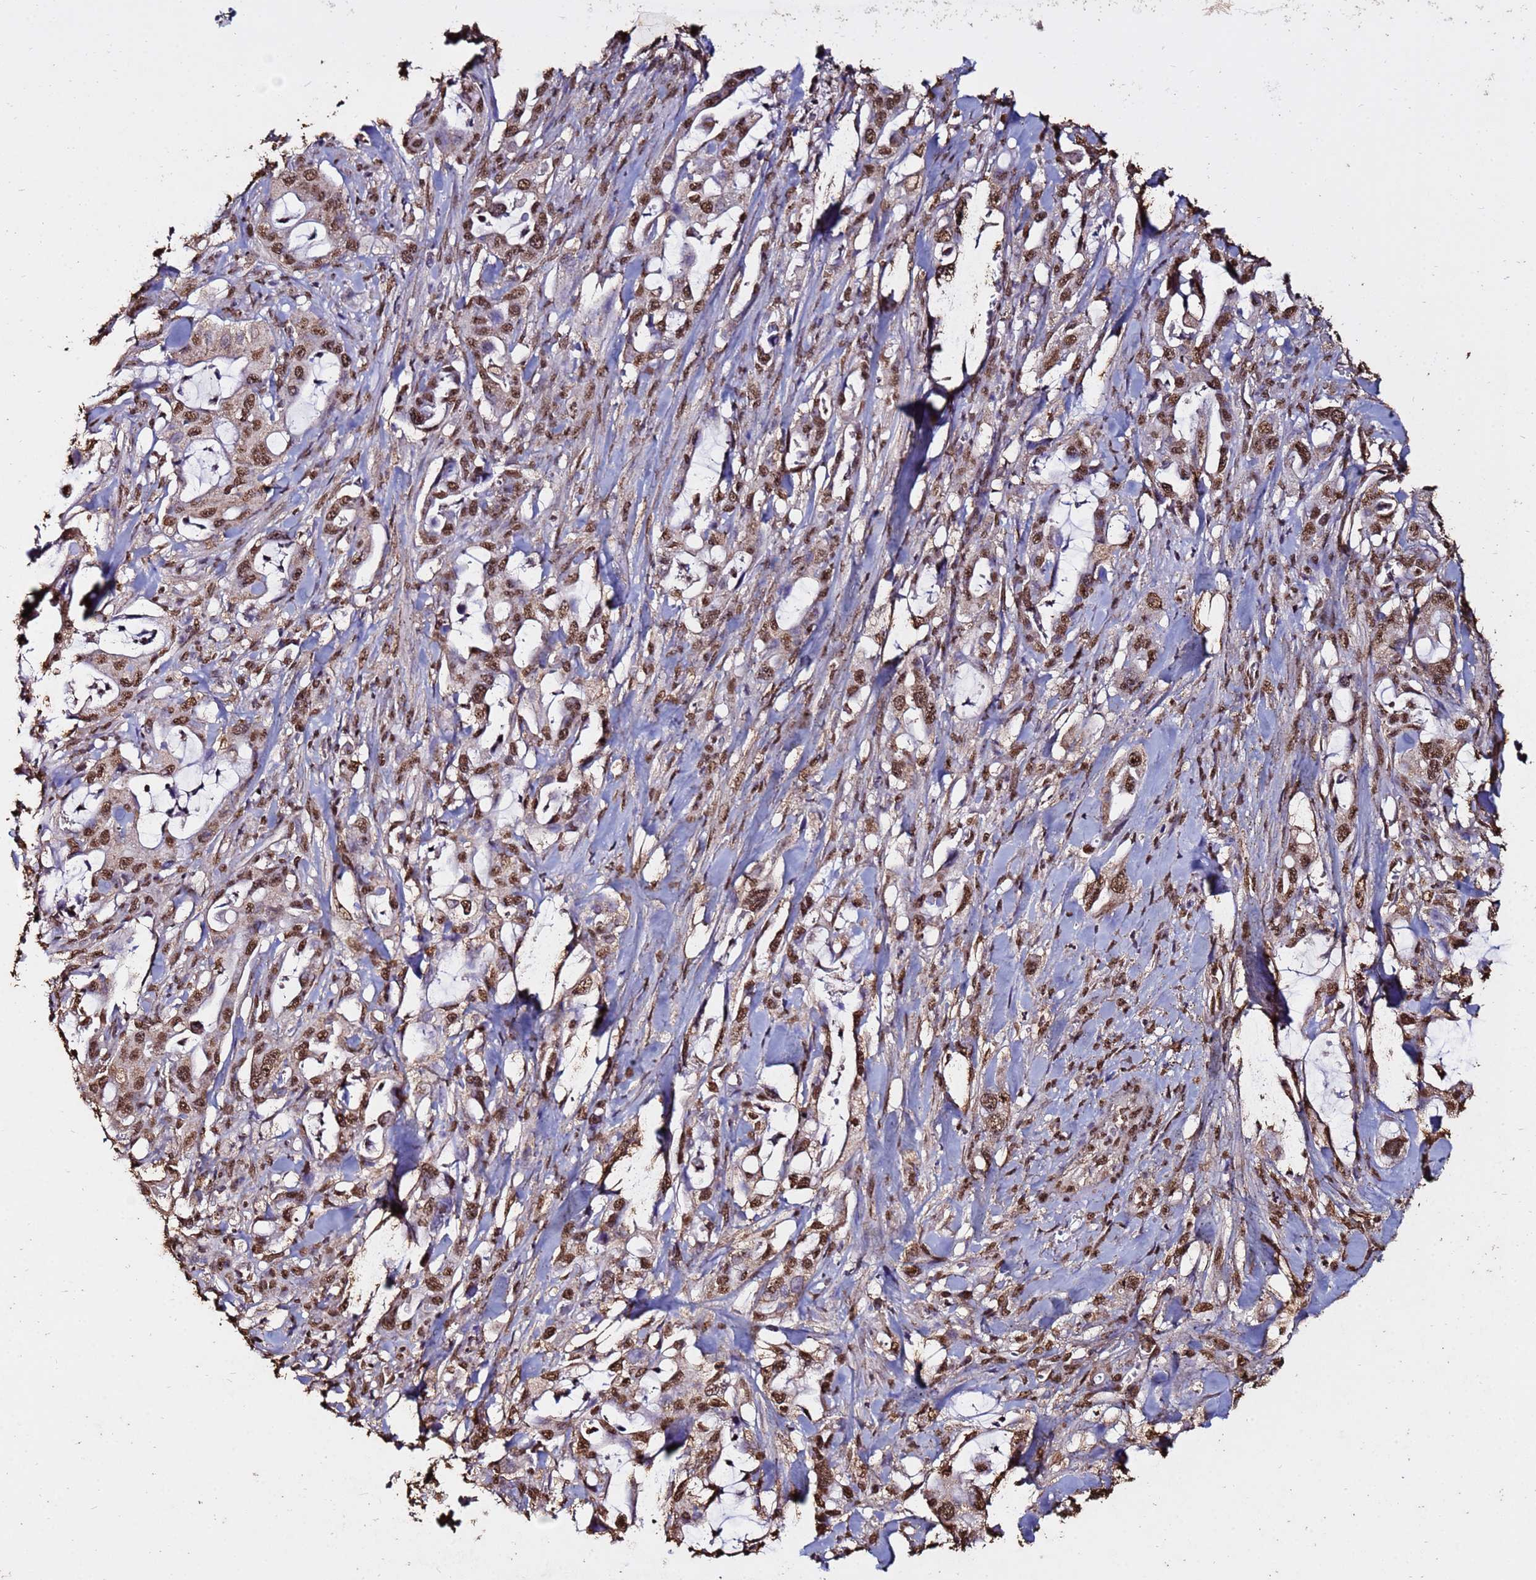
{"staining": {"intensity": "moderate", "quantity": ">75%", "location": "nuclear"}, "tissue": "pancreatic cancer", "cell_type": "Tumor cells", "image_type": "cancer", "snomed": [{"axis": "morphology", "description": "Adenocarcinoma, NOS"}, {"axis": "topography", "description": "Pancreas"}], "caption": "Human adenocarcinoma (pancreatic) stained with a protein marker shows moderate staining in tumor cells.", "gene": "TRIP6", "patient": {"sex": "female", "age": 61}}